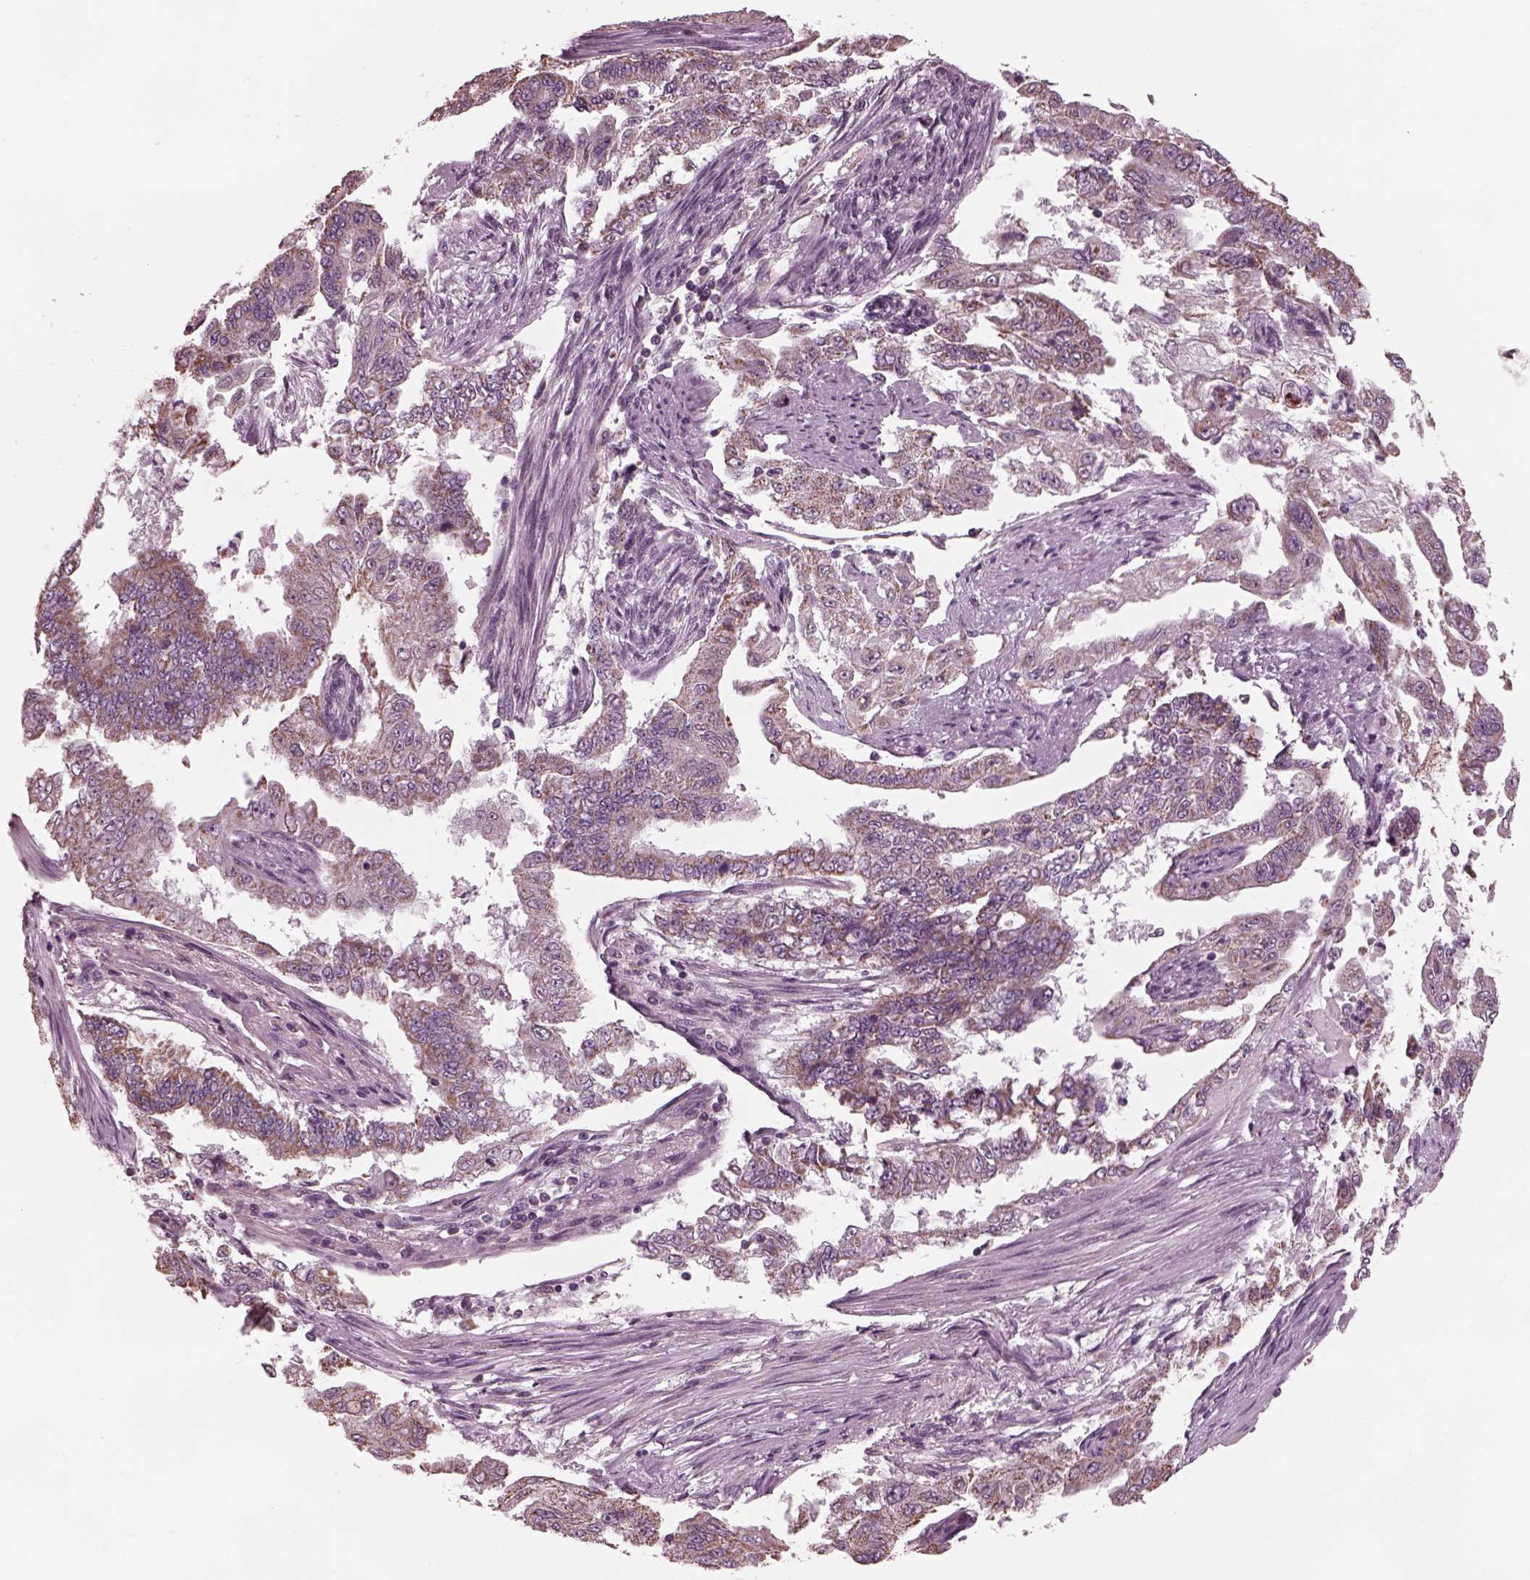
{"staining": {"intensity": "moderate", "quantity": "<25%", "location": "cytoplasmic/membranous"}, "tissue": "endometrial cancer", "cell_type": "Tumor cells", "image_type": "cancer", "snomed": [{"axis": "morphology", "description": "Adenocarcinoma, NOS"}, {"axis": "topography", "description": "Uterus"}], "caption": "Immunohistochemistry photomicrograph of endometrial adenocarcinoma stained for a protein (brown), which shows low levels of moderate cytoplasmic/membranous staining in about <25% of tumor cells.", "gene": "CELSR3", "patient": {"sex": "female", "age": 59}}